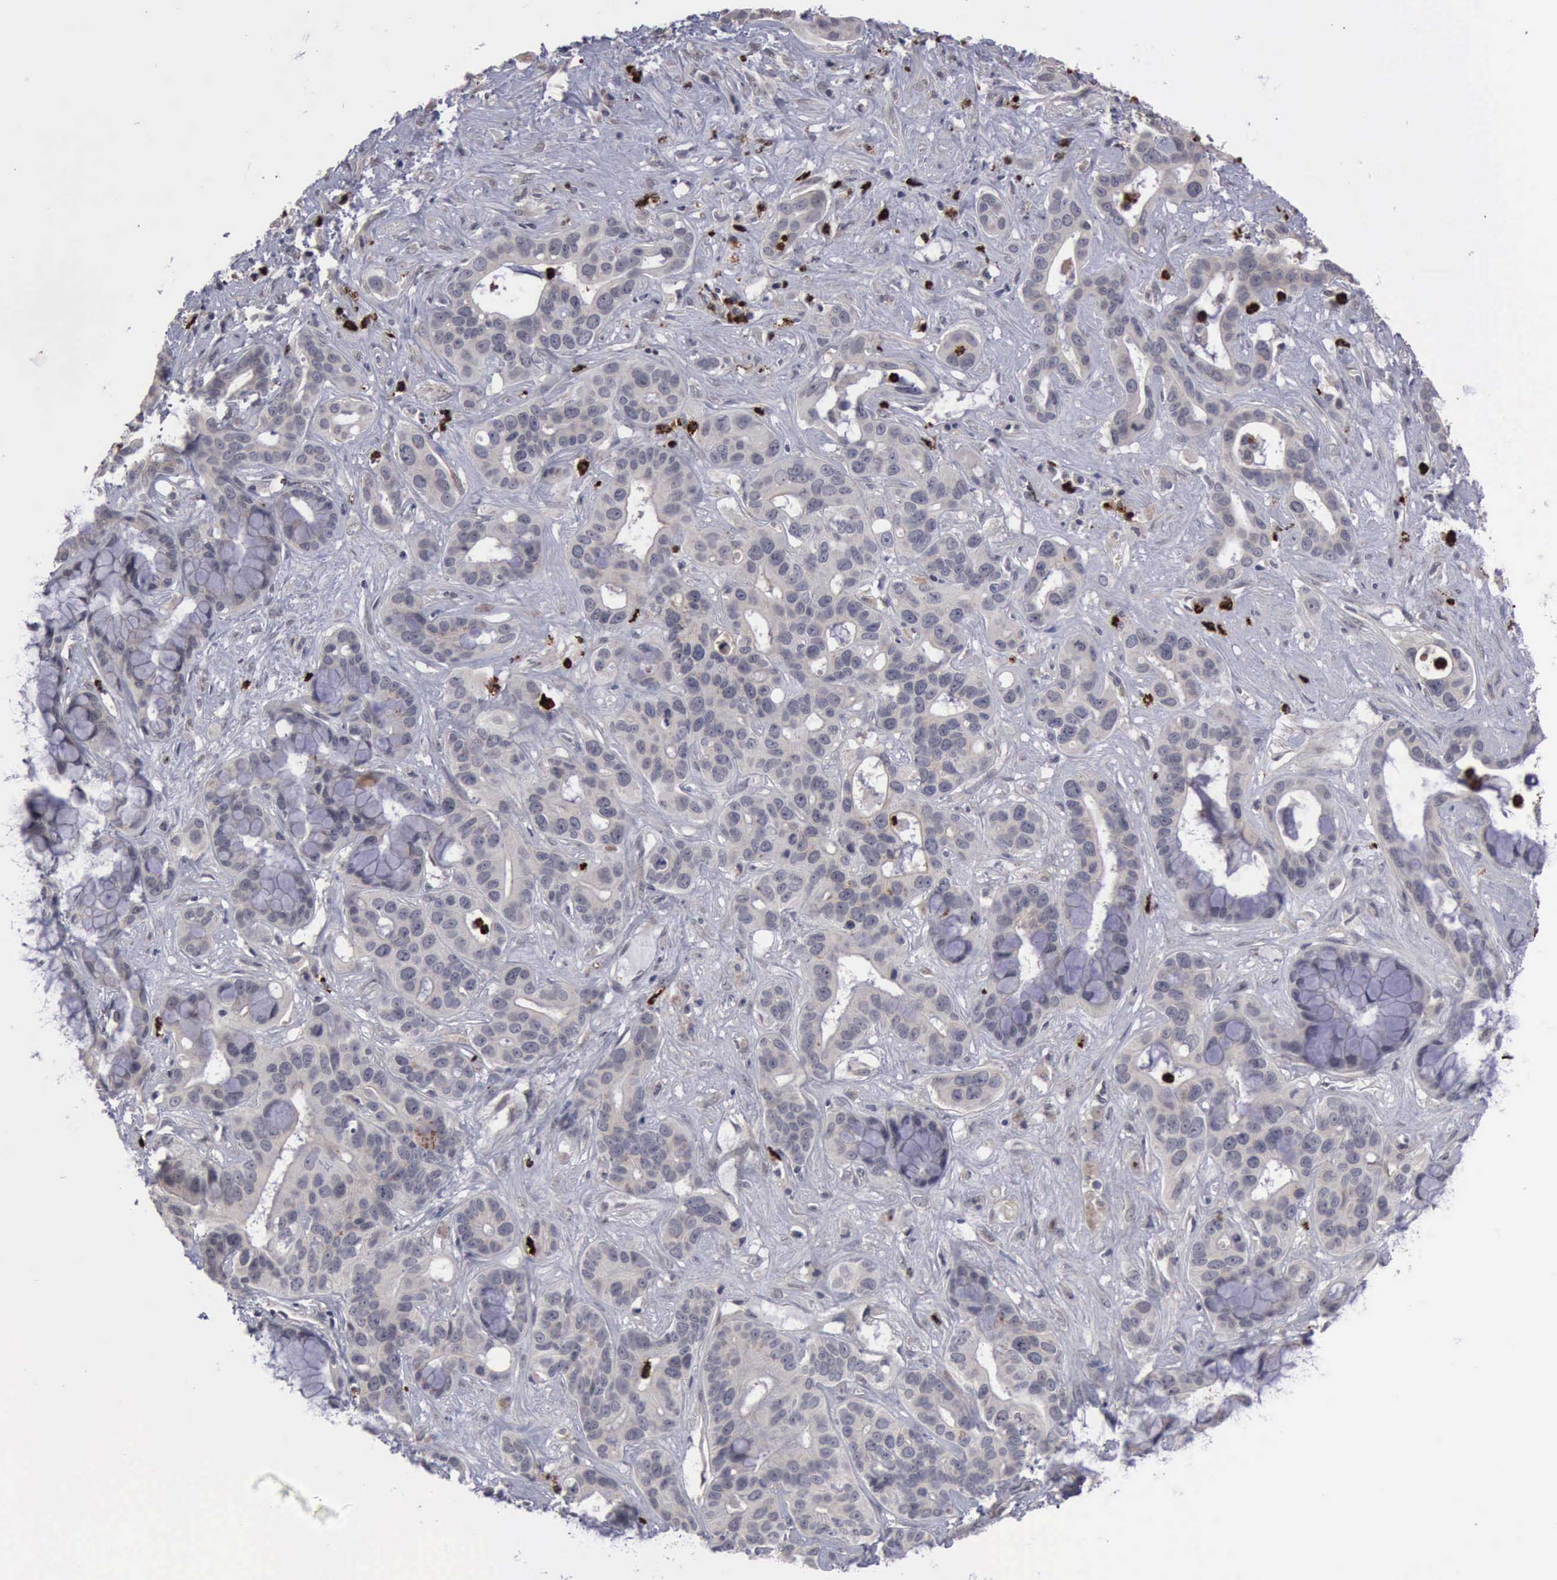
{"staining": {"intensity": "moderate", "quantity": "<25%", "location": "cytoplasmic/membranous"}, "tissue": "liver cancer", "cell_type": "Tumor cells", "image_type": "cancer", "snomed": [{"axis": "morphology", "description": "Cholangiocarcinoma"}, {"axis": "topography", "description": "Liver"}], "caption": "DAB (3,3'-diaminobenzidine) immunohistochemical staining of cholangiocarcinoma (liver) displays moderate cytoplasmic/membranous protein staining in approximately <25% of tumor cells.", "gene": "MMP9", "patient": {"sex": "female", "age": 65}}